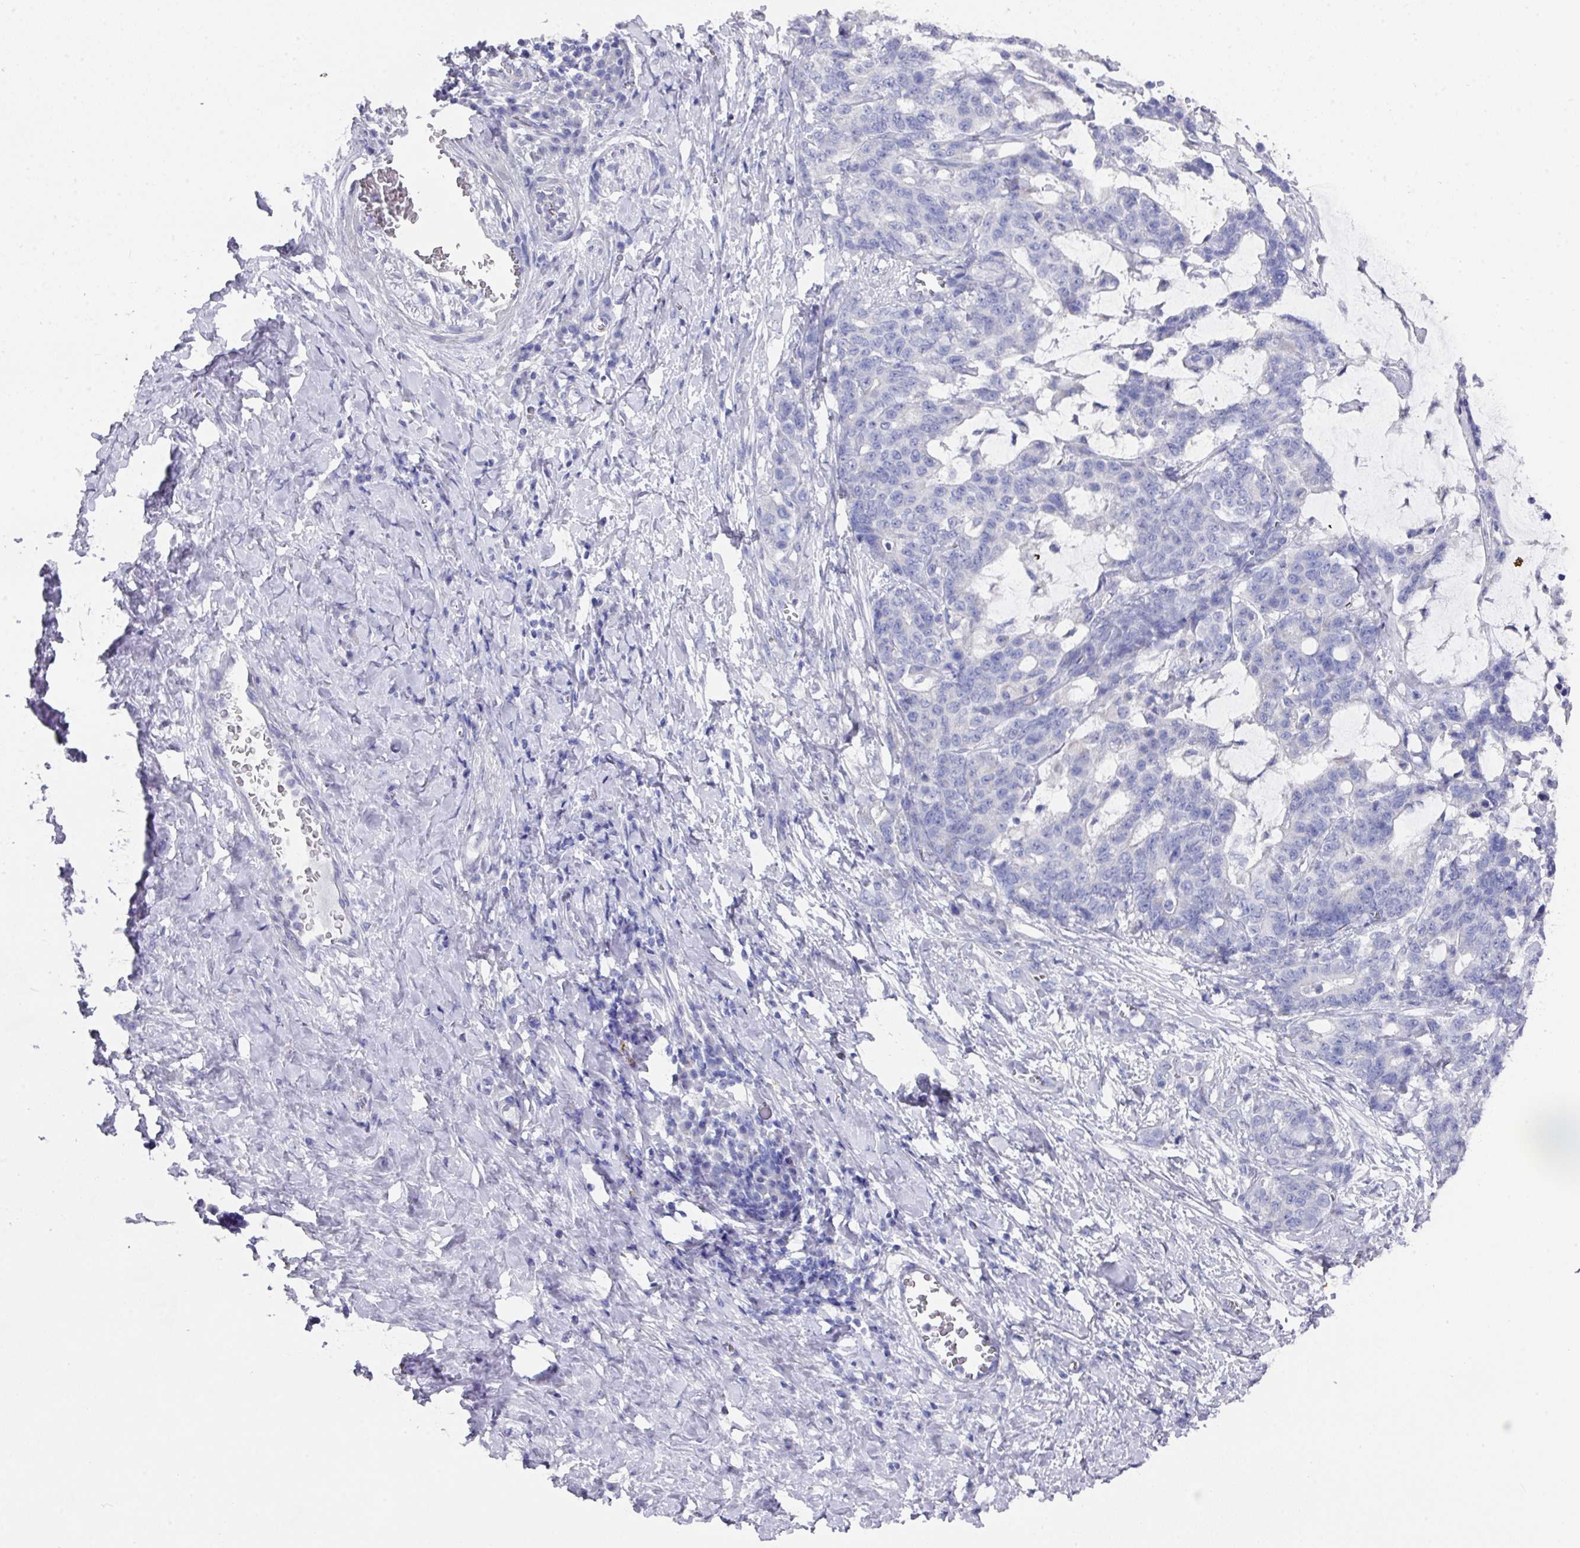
{"staining": {"intensity": "negative", "quantity": "none", "location": "none"}, "tissue": "stomach cancer", "cell_type": "Tumor cells", "image_type": "cancer", "snomed": [{"axis": "morphology", "description": "Normal tissue, NOS"}, {"axis": "morphology", "description": "Adenocarcinoma, NOS"}, {"axis": "topography", "description": "Stomach"}], "caption": "This is a histopathology image of immunohistochemistry (IHC) staining of stomach adenocarcinoma, which shows no expression in tumor cells.", "gene": "DAZL", "patient": {"sex": "female", "age": 64}}